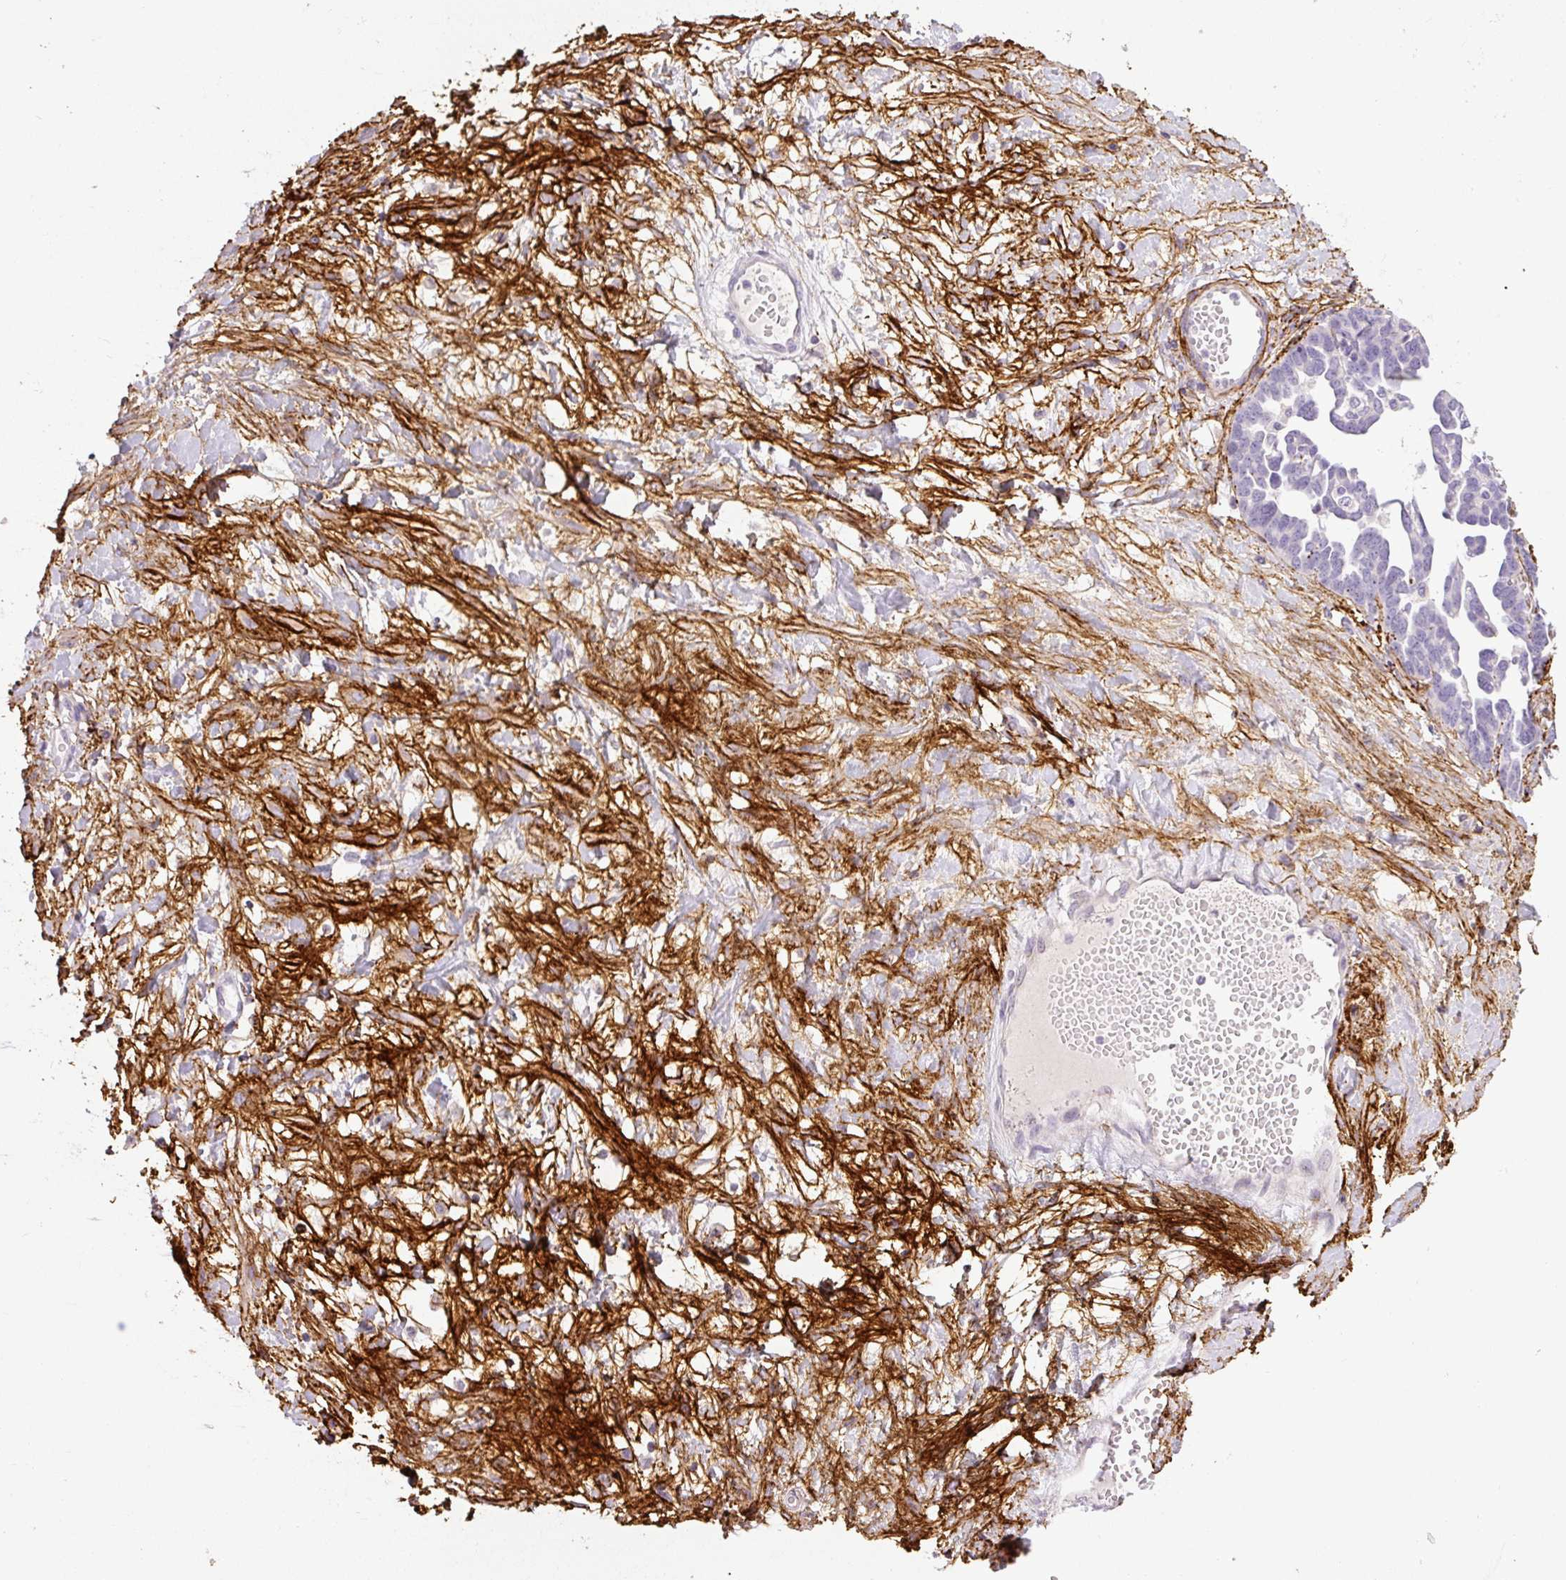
{"staining": {"intensity": "negative", "quantity": "none", "location": "none"}, "tissue": "ovarian cancer", "cell_type": "Tumor cells", "image_type": "cancer", "snomed": [{"axis": "morphology", "description": "Cystadenocarcinoma, serous, NOS"}, {"axis": "topography", "description": "Ovary"}], "caption": "Immunohistochemical staining of human ovarian cancer exhibits no significant positivity in tumor cells.", "gene": "FBN1", "patient": {"sex": "female", "age": 54}}